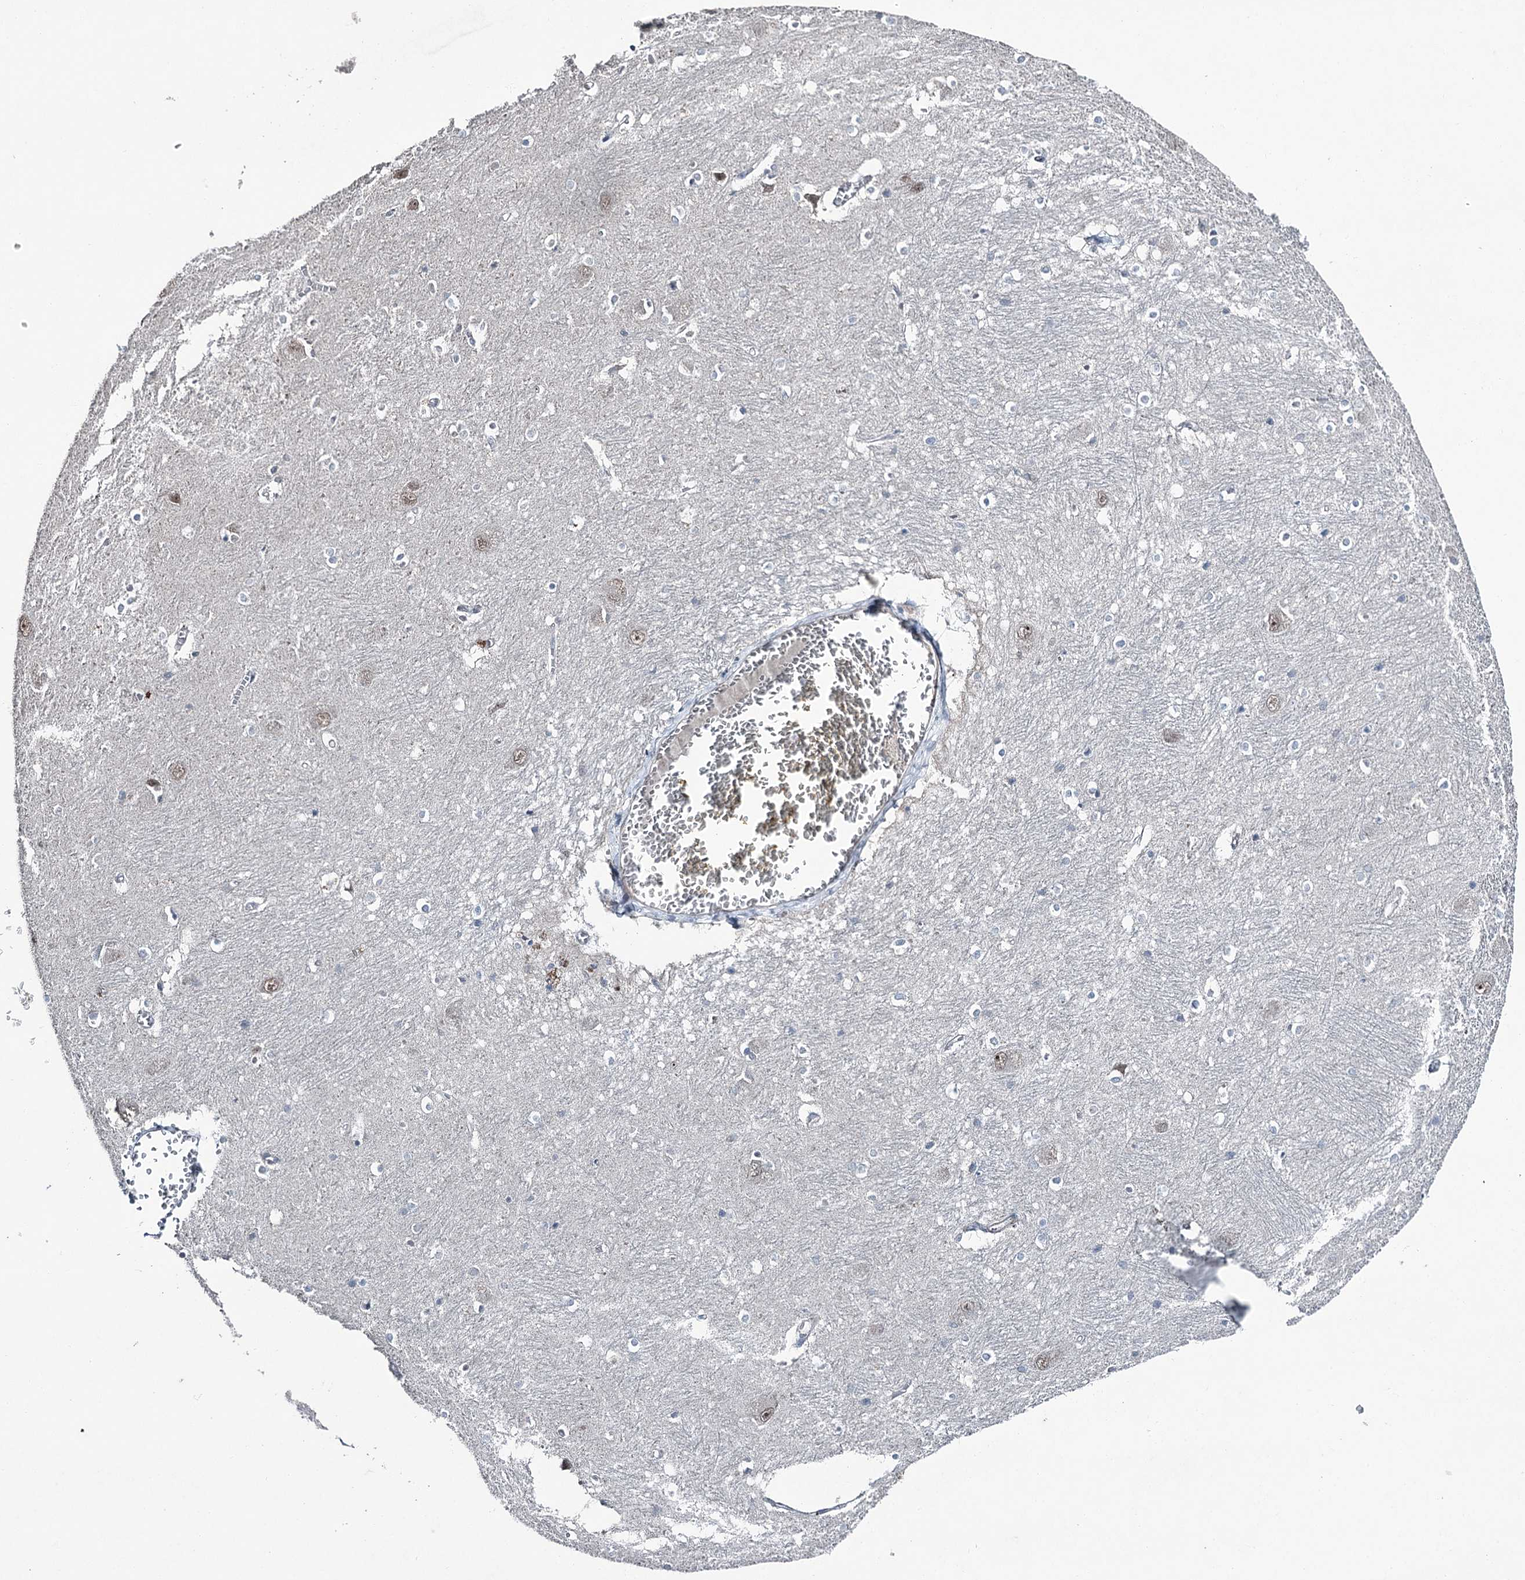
{"staining": {"intensity": "negative", "quantity": "none", "location": "none"}, "tissue": "caudate", "cell_type": "Glial cells", "image_type": "normal", "snomed": [{"axis": "morphology", "description": "Normal tissue, NOS"}, {"axis": "topography", "description": "Lateral ventricle wall"}], "caption": "A micrograph of caudate stained for a protein reveals no brown staining in glial cells.", "gene": "FAM120B", "patient": {"sex": "male", "age": 37}}